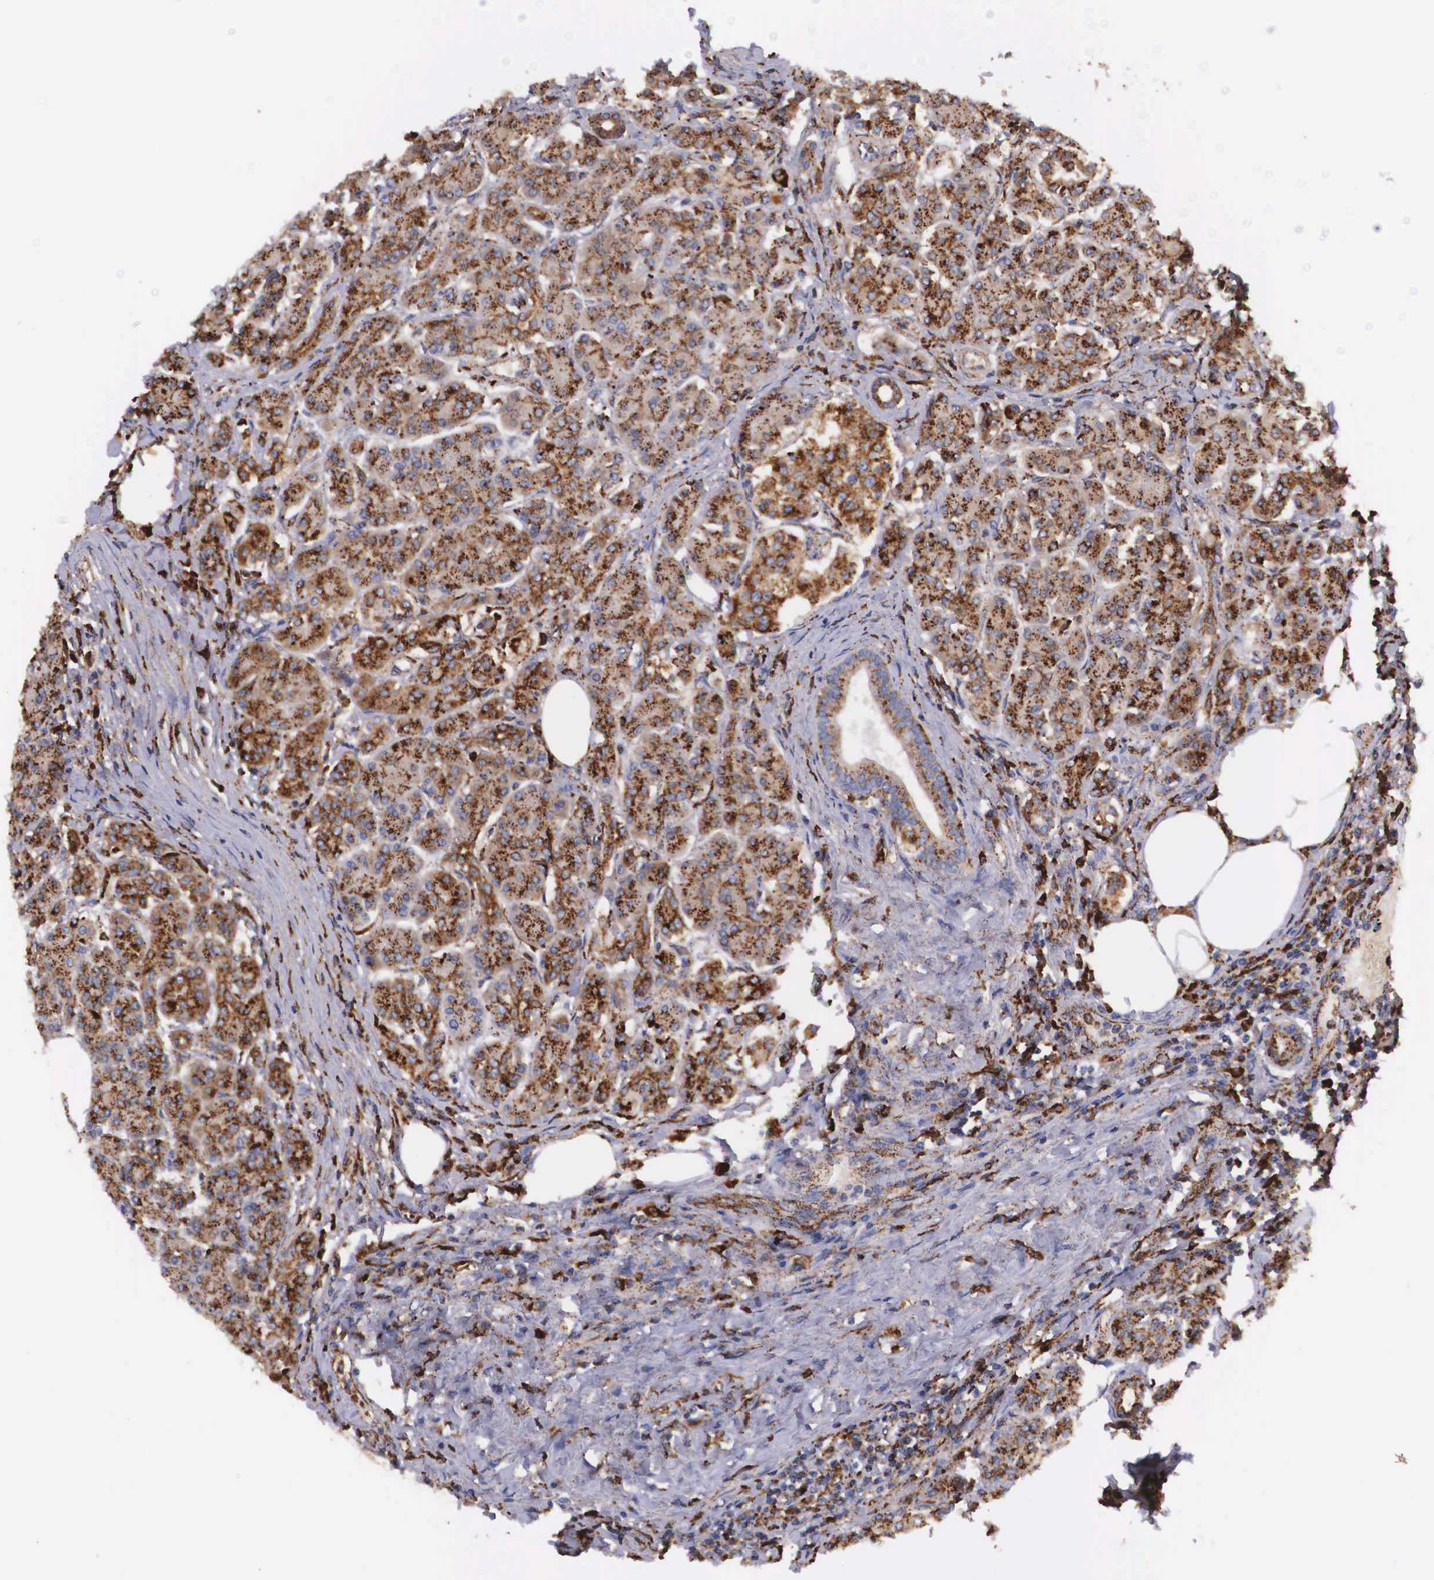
{"staining": {"intensity": "strong", "quantity": ">75%", "location": "cytoplasmic/membranous"}, "tissue": "pancreas", "cell_type": "Exocrine glandular cells", "image_type": "normal", "snomed": [{"axis": "morphology", "description": "Normal tissue, NOS"}, {"axis": "topography", "description": "Pancreas"}], "caption": "Pancreas was stained to show a protein in brown. There is high levels of strong cytoplasmic/membranous positivity in approximately >75% of exocrine glandular cells. The protein is shown in brown color, while the nuclei are stained blue.", "gene": "NAGA", "patient": {"sex": "female", "age": 73}}